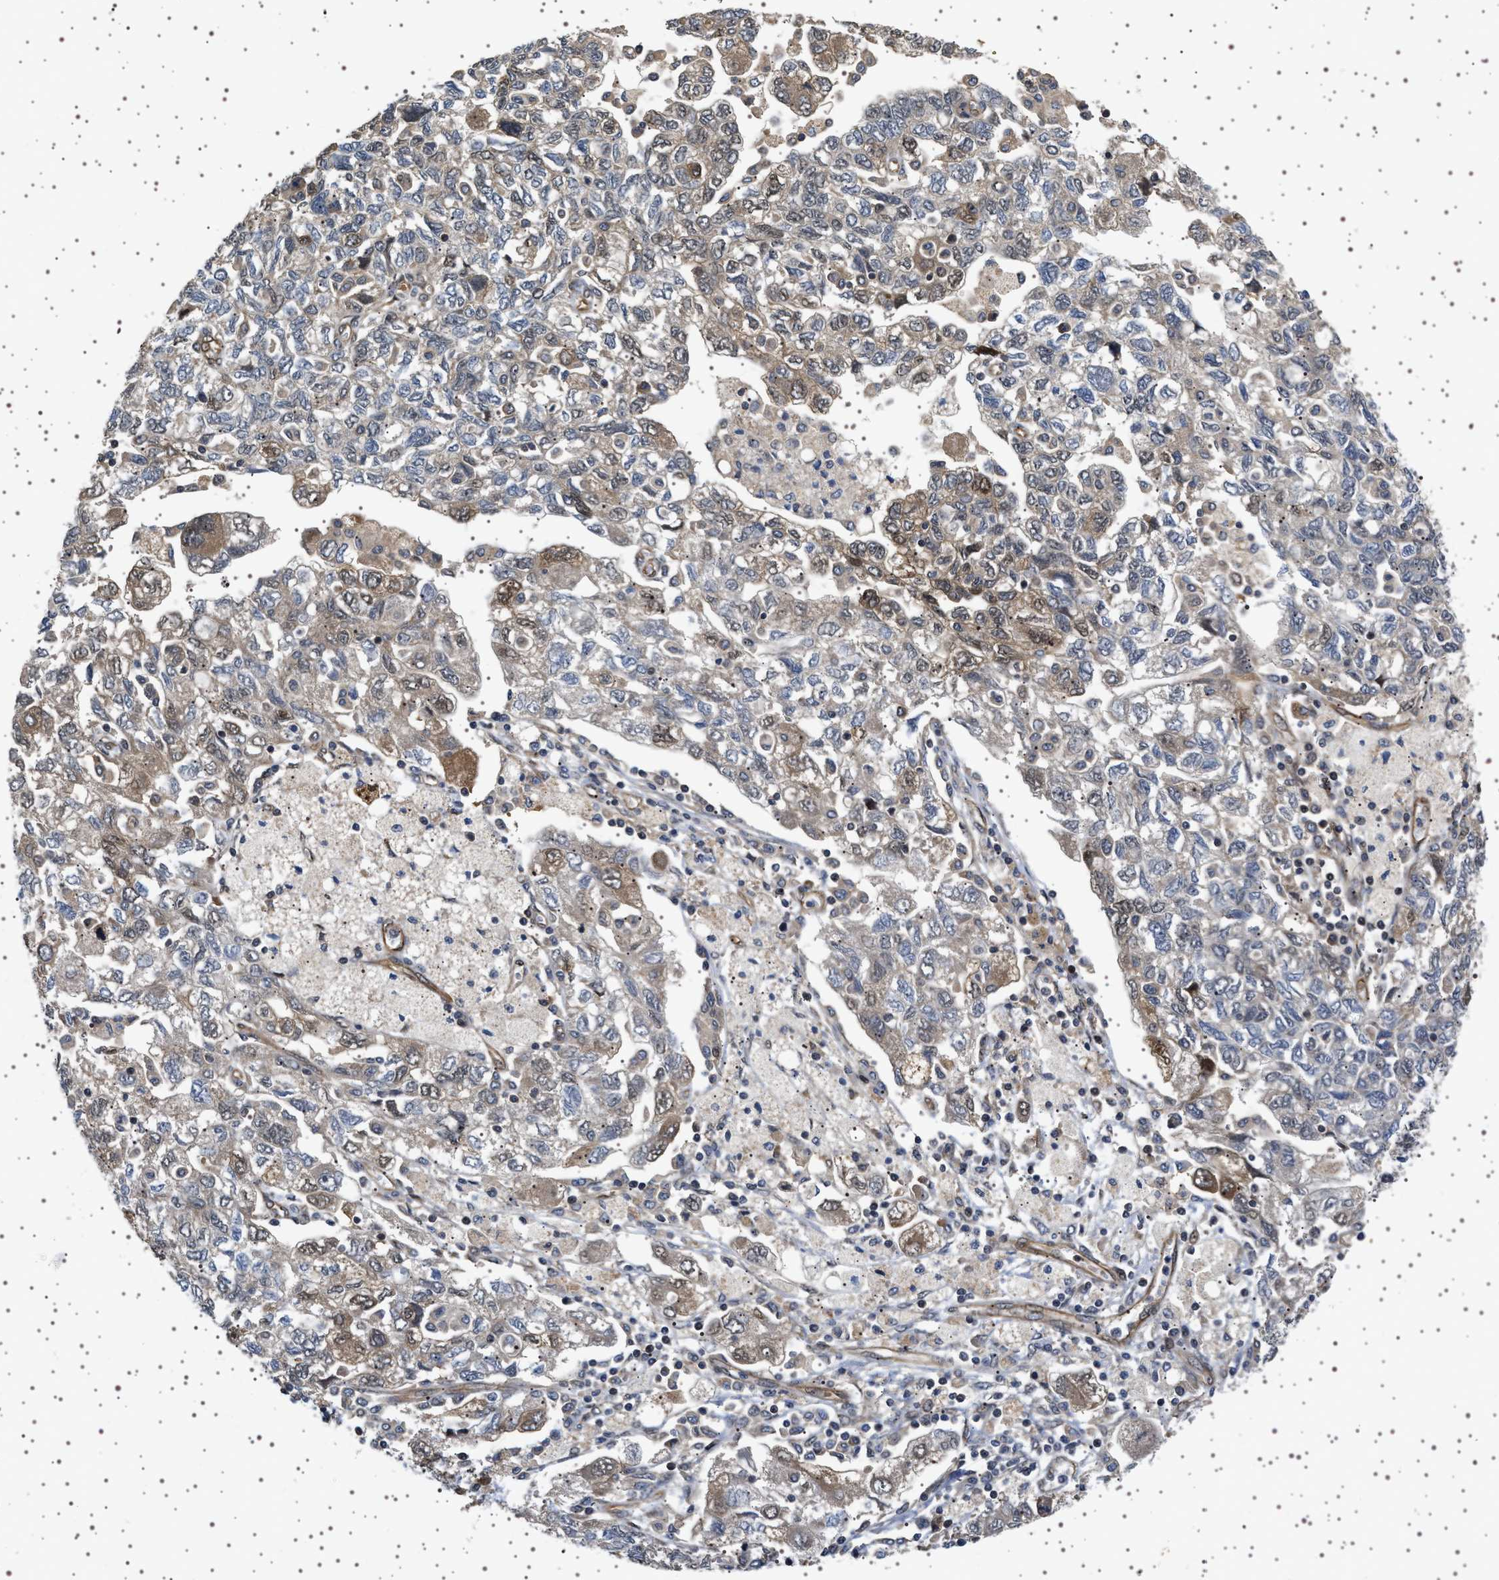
{"staining": {"intensity": "weak", "quantity": "25%-75%", "location": "cytoplasmic/membranous"}, "tissue": "ovarian cancer", "cell_type": "Tumor cells", "image_type": "cancer", "snomed": [{"axis": "morphology", "description": "Carcinoma, NOS"}, {"axis": "morphology", "description": "Cystadenocarcinoma, serous, NOS"}, {"axis": "topography", "description": "Ovary"}], "caption": "This is an image of immunohistochemistry (IHC) staining of ovarian cancer (carcinoma), which shows weak positivity in the cytoplasmic/membranous of tumor cells.", "gene": "BAG3", "patient": {"sex": "female", "age": 69}}